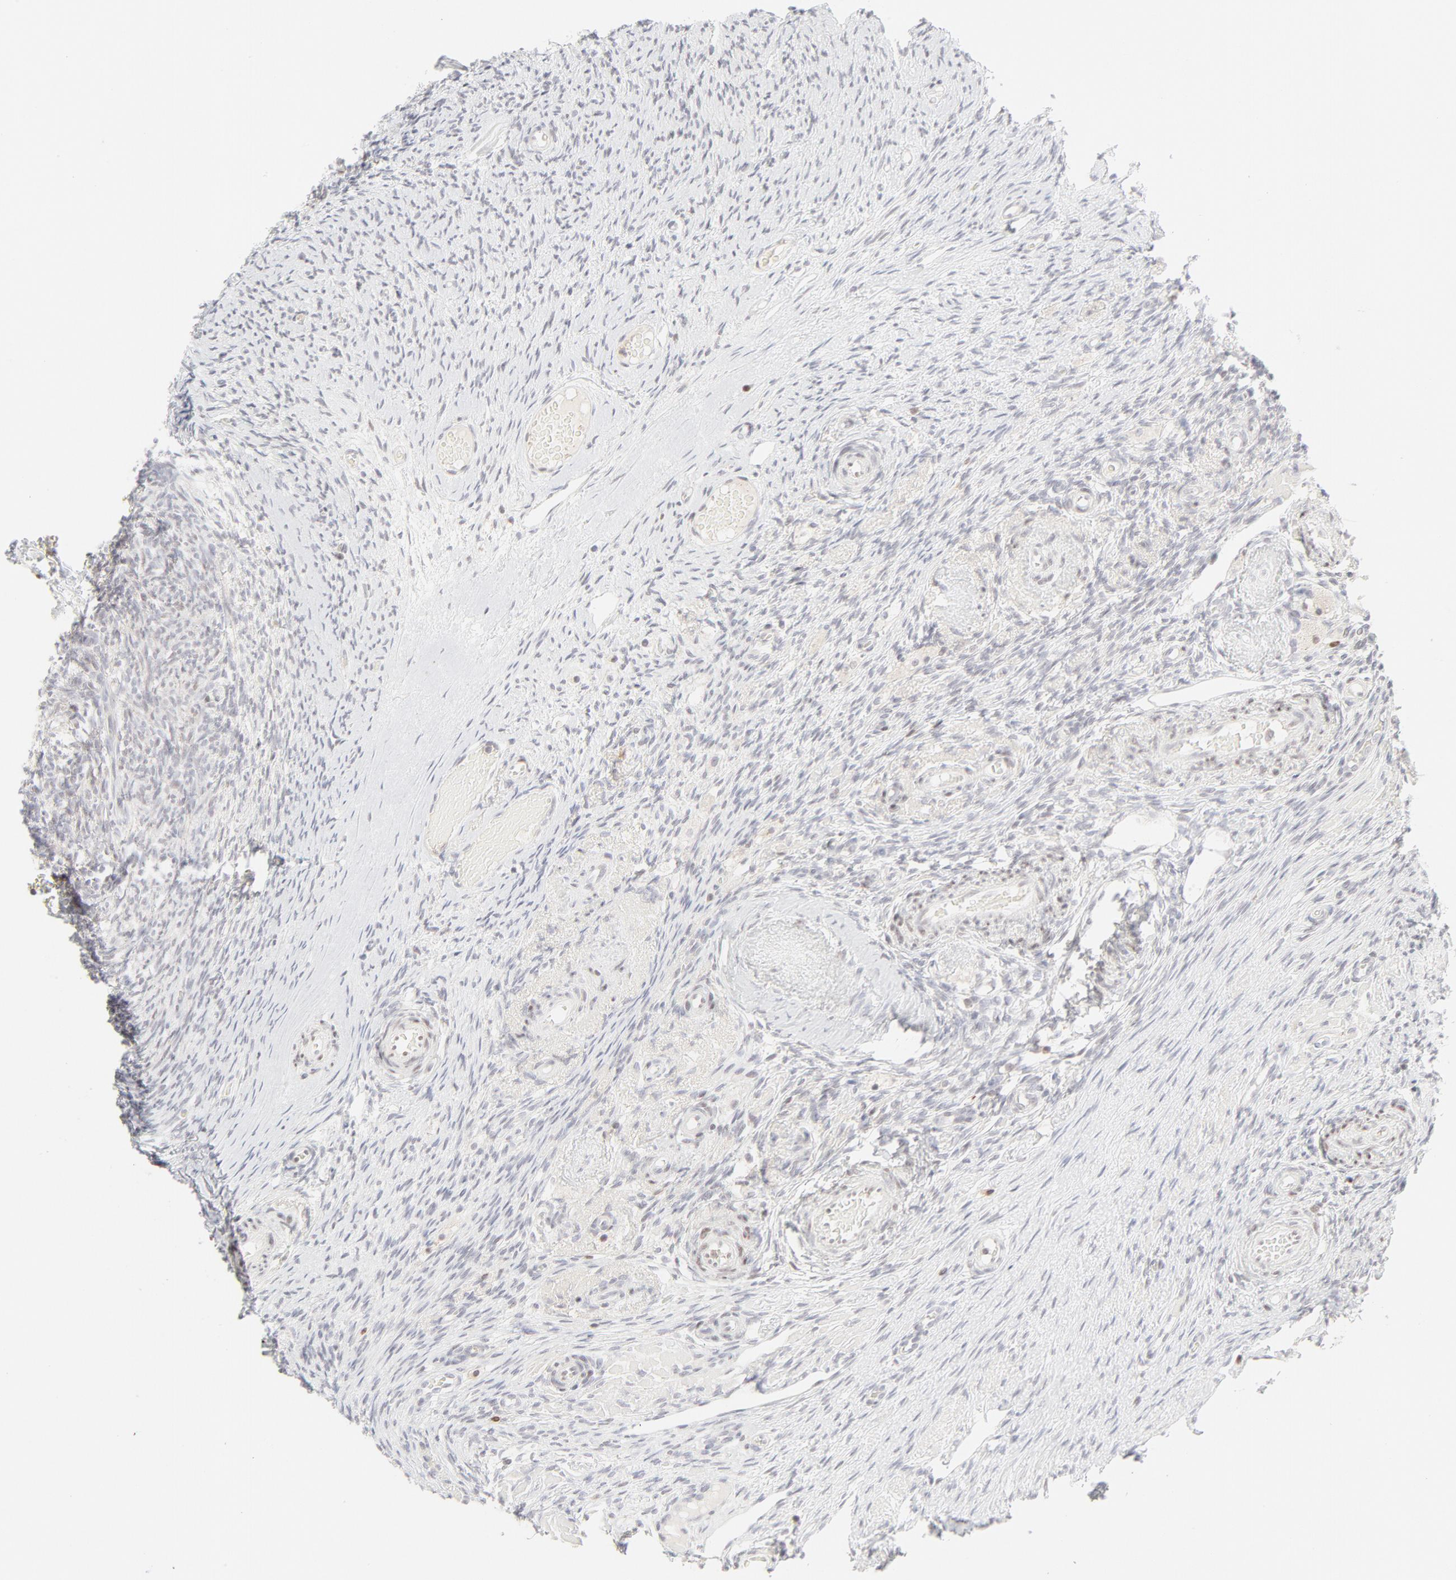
{"staining": {"intensity": "negative", "quantity": "none", "location": "none"}, "tissue": "ovary", "cell_type": "Follicle cells", "image_type": "normal", "snomed": [{"axis": "morphology", "description": "Normal tissue, NOS"}, {"axis": "topography", "description": "Ovary"}], "caption": "Unremarkable ovary was stained to show a protein in brown. There is no significant expression in follicle cells. (DAB (3,3'-diaminobenzidine) immunohistochemistry visualized using brightfield microscopy, high magnification).", "gene": "PRKCB", "patient": {"sex": "female", "age": 60}}